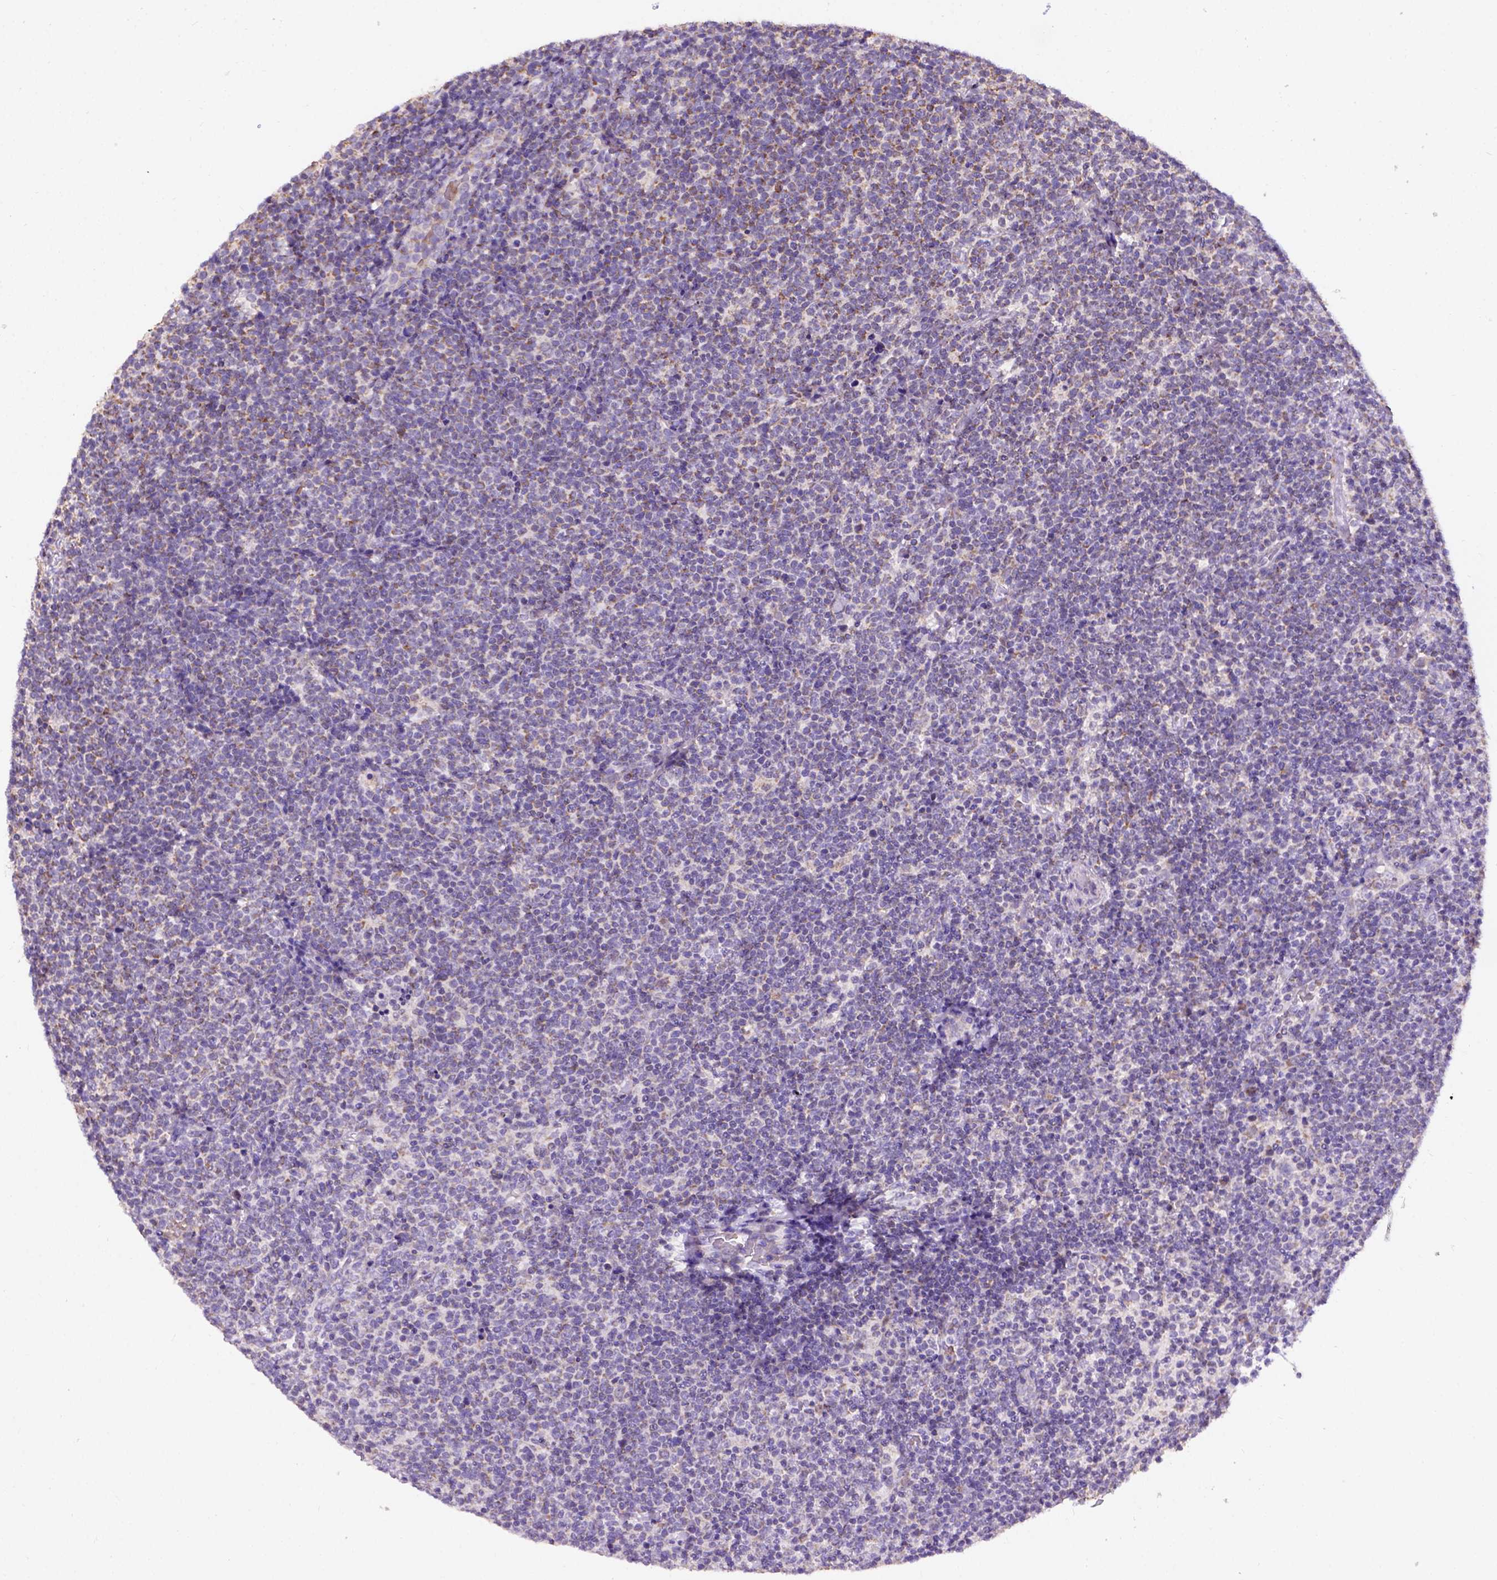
{"staining": {"intensity": "weak", "quantity": "25%-75%", "location": "cytoplasmic/membranous"}, "tissue": "lymphoma", "cell_type": "Tumor cells", "image_type": "cancer", "snomed": [{"axis": "morphology", "description": "Malignant lymphoma, non-Hodgkin's type, High grade"}, {"axis": "topography", "description": "Lymph node"}], "caption": "Immunohistochemistry (DAB (3,3'-diaminobenzidine)) staining of malignant lymphoma, non-Hodgkin's type (high-grade) shows weak cytoplasmic/membranous protein positivity in about 25%-75% of tumor cells.", "gene": "L2HGDH", "patient": {"sex": "male", "age": 61}}